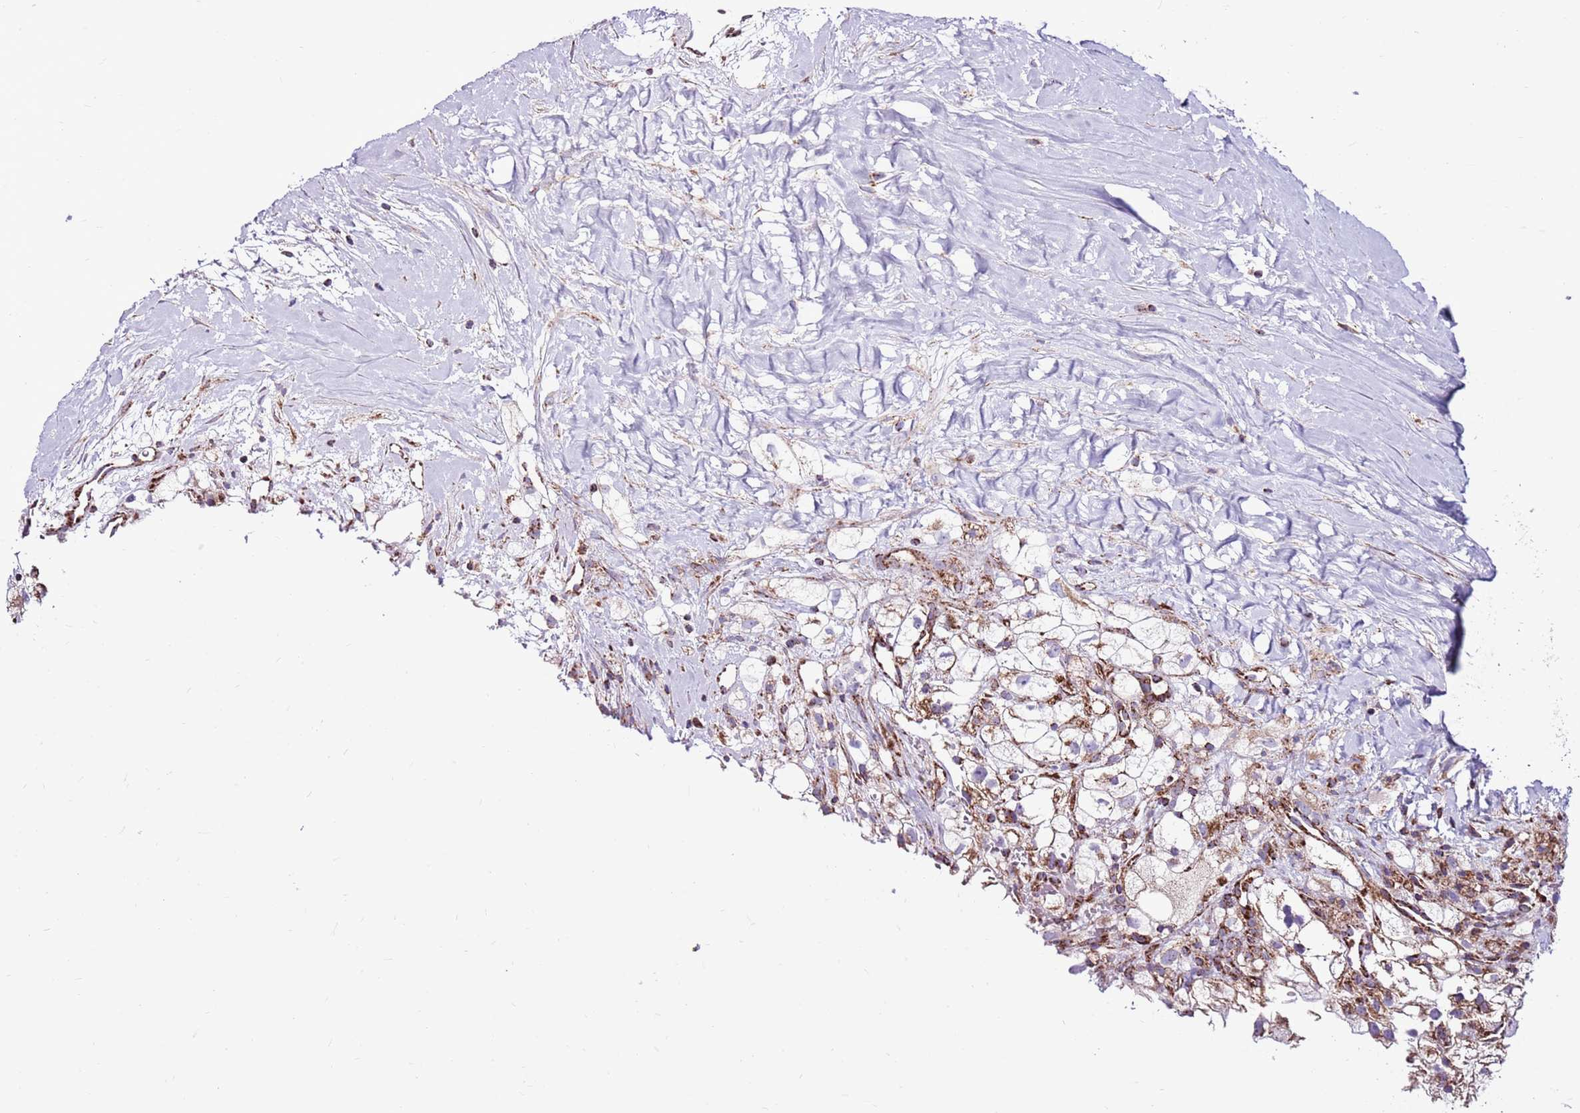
{"staining": {"intensity": "moderate", "quantity": ">75%", "location": "cytoplasmic/membranous"}, "tissue": "renal cancer", "cell_type": "Tumor cells", "image_type": "cancer", "snomed": [{"axis": "morphology", "description": "Adenocarcinoma, NOS"}, {"axis": "topography", "description": "Kidney"}], "caption": "A histopathology image of human adenocarcinoma (renal) stained for a protein shows moderate cytoplasmic/membranous brown staining in tumor cells. The staining was performed using DAB, with brown indicating positive protein expression. Nuclei are stained blue with hematoxylin.", "gene": "HECTD4", "patient": {"sex": "male", "age": 59}}